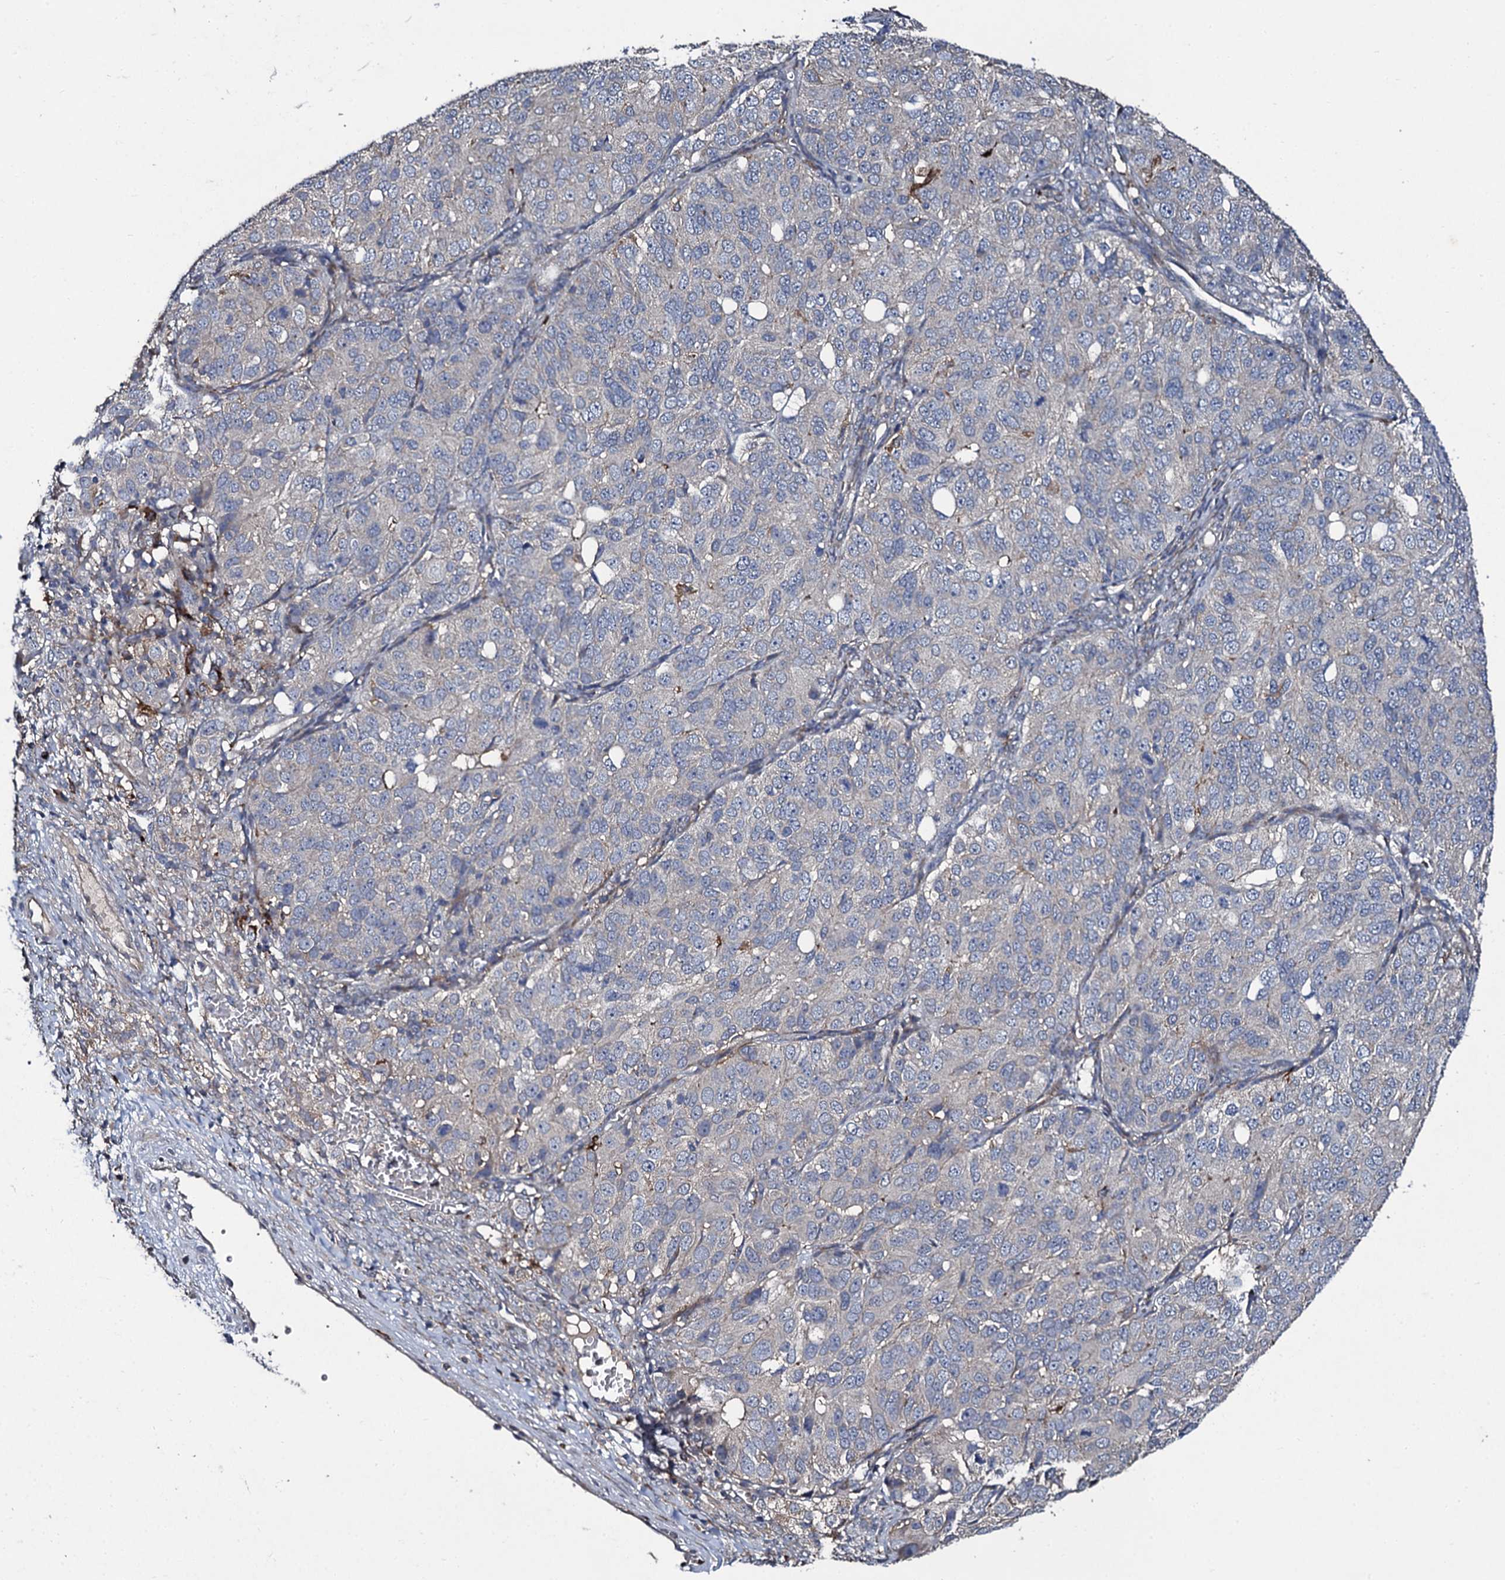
{"staining": {"intensity": "negative", "quantity": "none", "location": "none"}, "tissue": "ovarian cancer", "cell_type": "Tumor cells", "image_type": "cancer", "snomed": [{"axis": "morphology", "description": "Carcinoma, endometroid"}, {"axis": "topography", "description": "Ovary"}], "caption": "IHC histopathology image of neoplastic tissue: human ovarian endometroid carcinoma stained with DAB (3,3'-diaminobenzidine) displays no significant protein expression in tumor cells. Nuclei are stained in blue.", "gene": "LRRC28", "patient": {"sex": "female", "age": 51}}